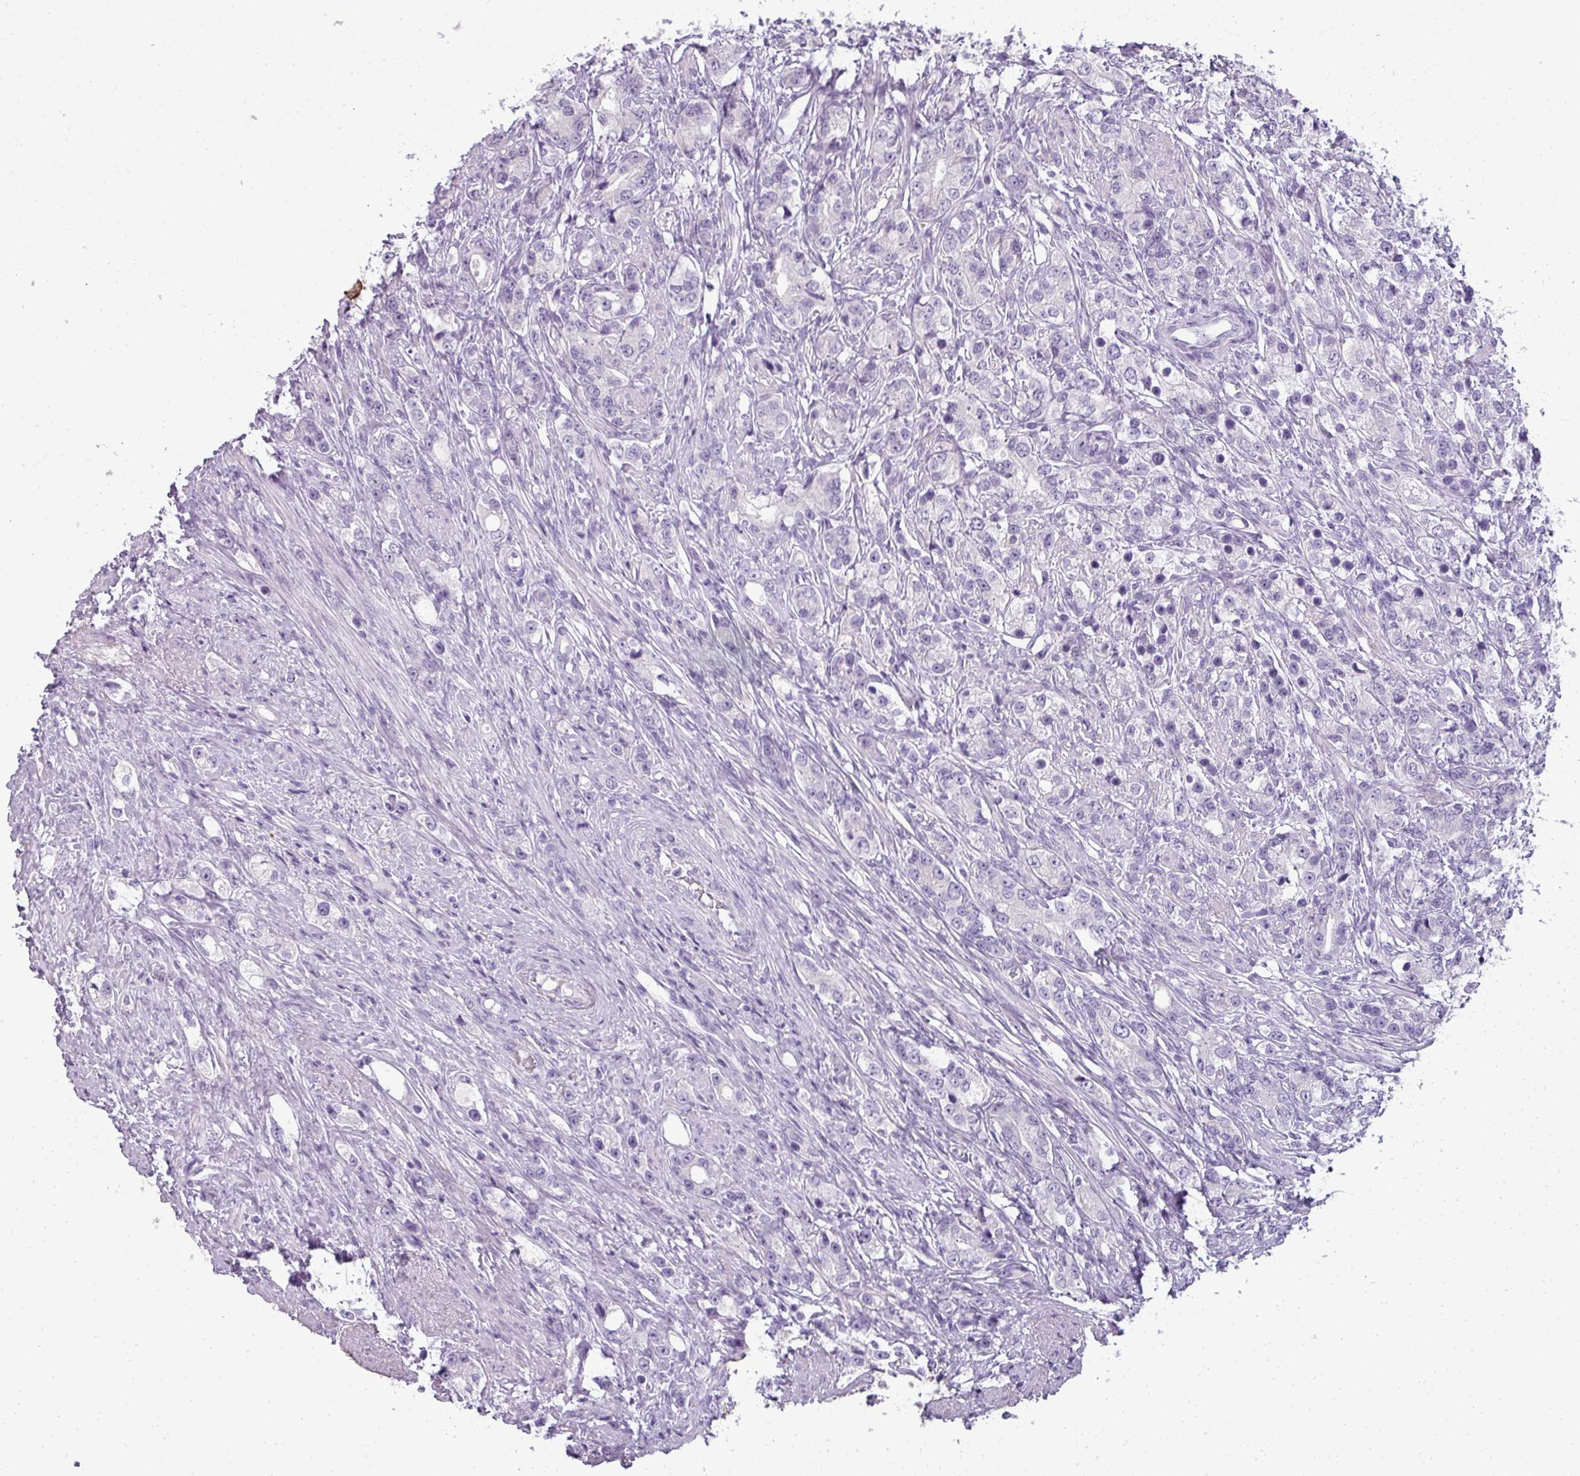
{"staining": {"intensity": "negative", "quantity": "none", "location": "none"}, "tissue": "prostate cancer", "cell_type": "Tumor cells", "image_type": "cancer", "snomed": [{"axis": "morphology", "description": "Adenocarcinoma, High grade"}, {"axis": "topography", "description": "Prostate"}], "caption": "Immunohistochemistry image of prostate adenocarcinoma (high-grade) stained for a protein (brown), which exhibits no expression in tumor cells.", "gene": "RBMY1F", "patient": {"sex": "male", "age": 63}}